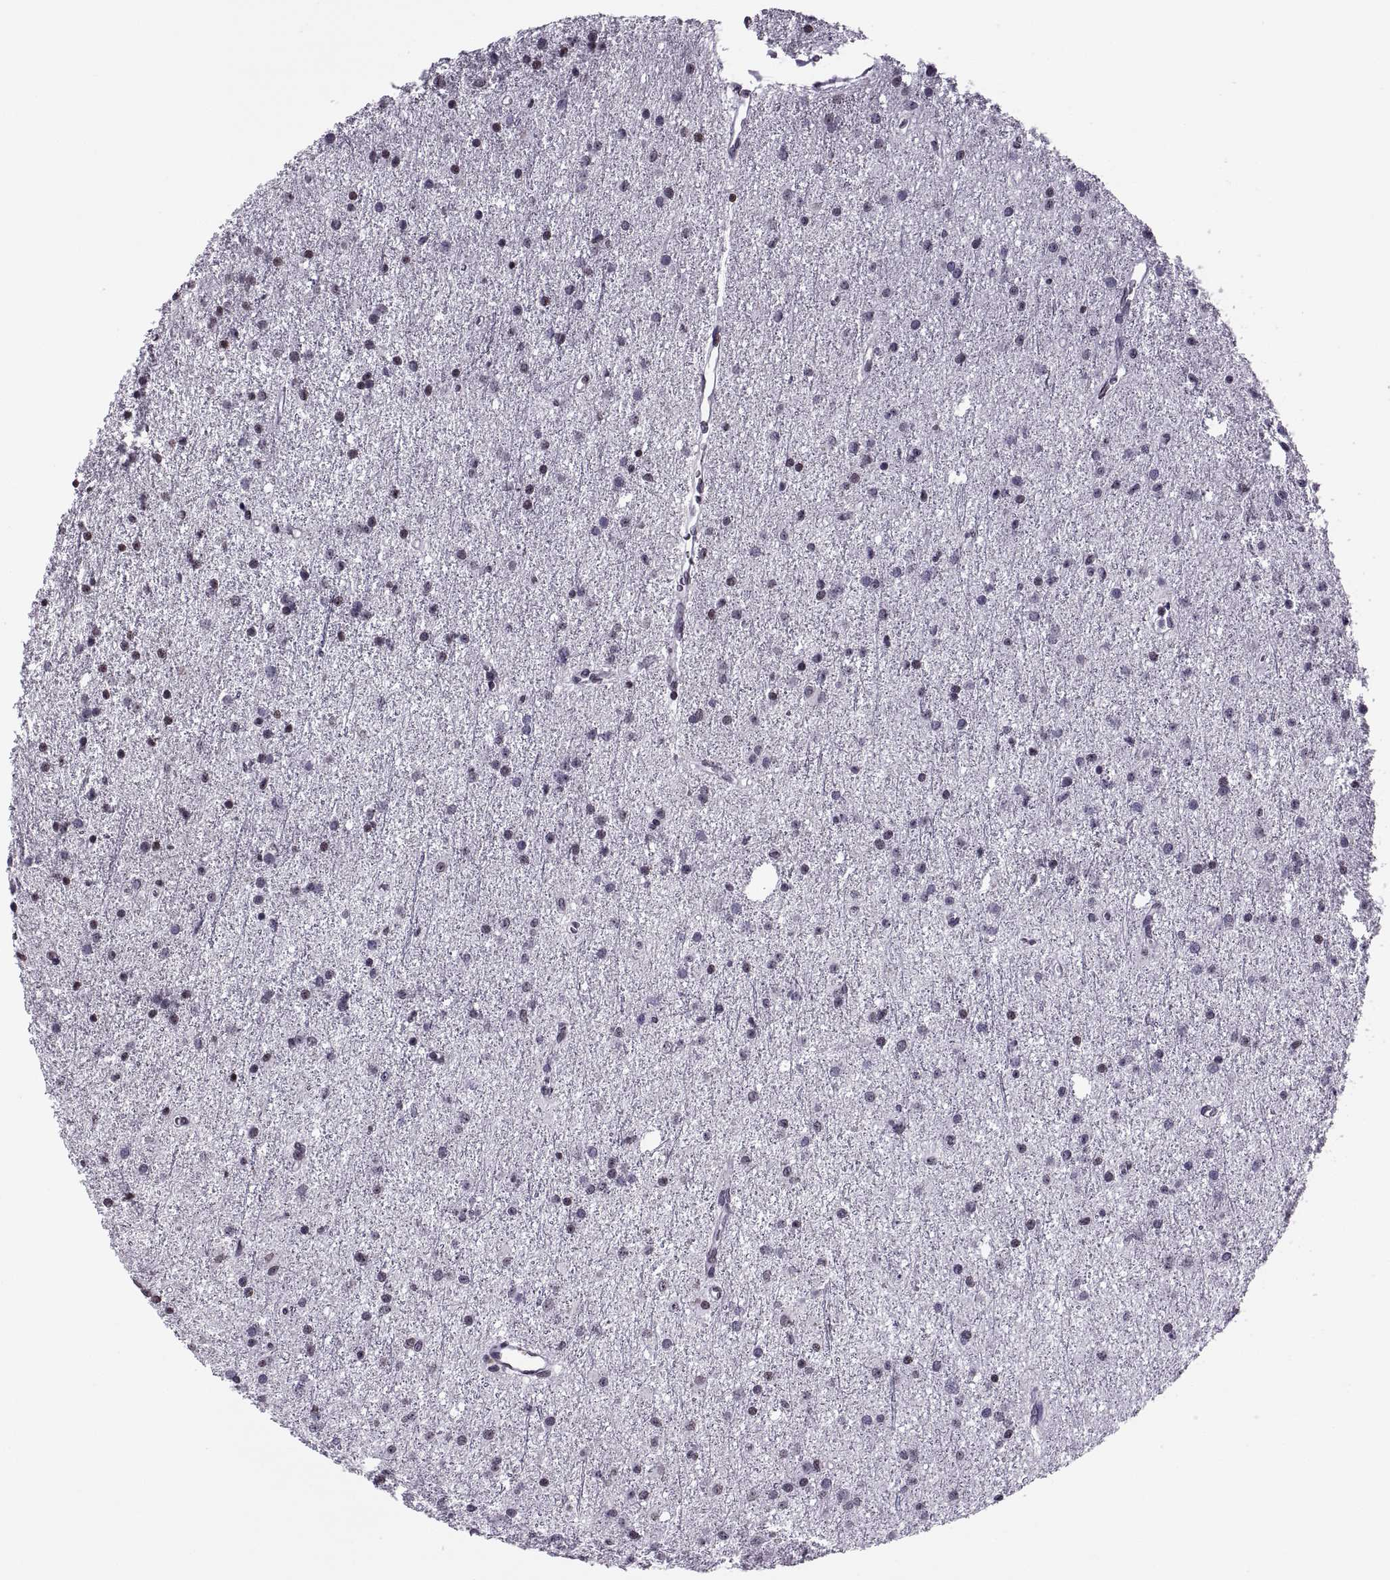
{"staining": {"intensity": "negative", "quantity": "none", "location": "none"}, "tissue": "glioma", "cell_type": "Tumor cells", "image_type": "cancer", "snomed": [{"axis": "morphology", "description": "Glioma, malignant, Low grade"}, {"axis": "topography", "description": "Brain"}], "caption": "High magnification brightfield microscopy of malignant glioma (low-grade) stained with DAB (3,3'-diaminobenzidine) (brown) and counterstained with hematoxylin (blue): tumor cells show no significant expression.", "gene": "H1-8", "patient": {"sex": "male", "age": 27}}